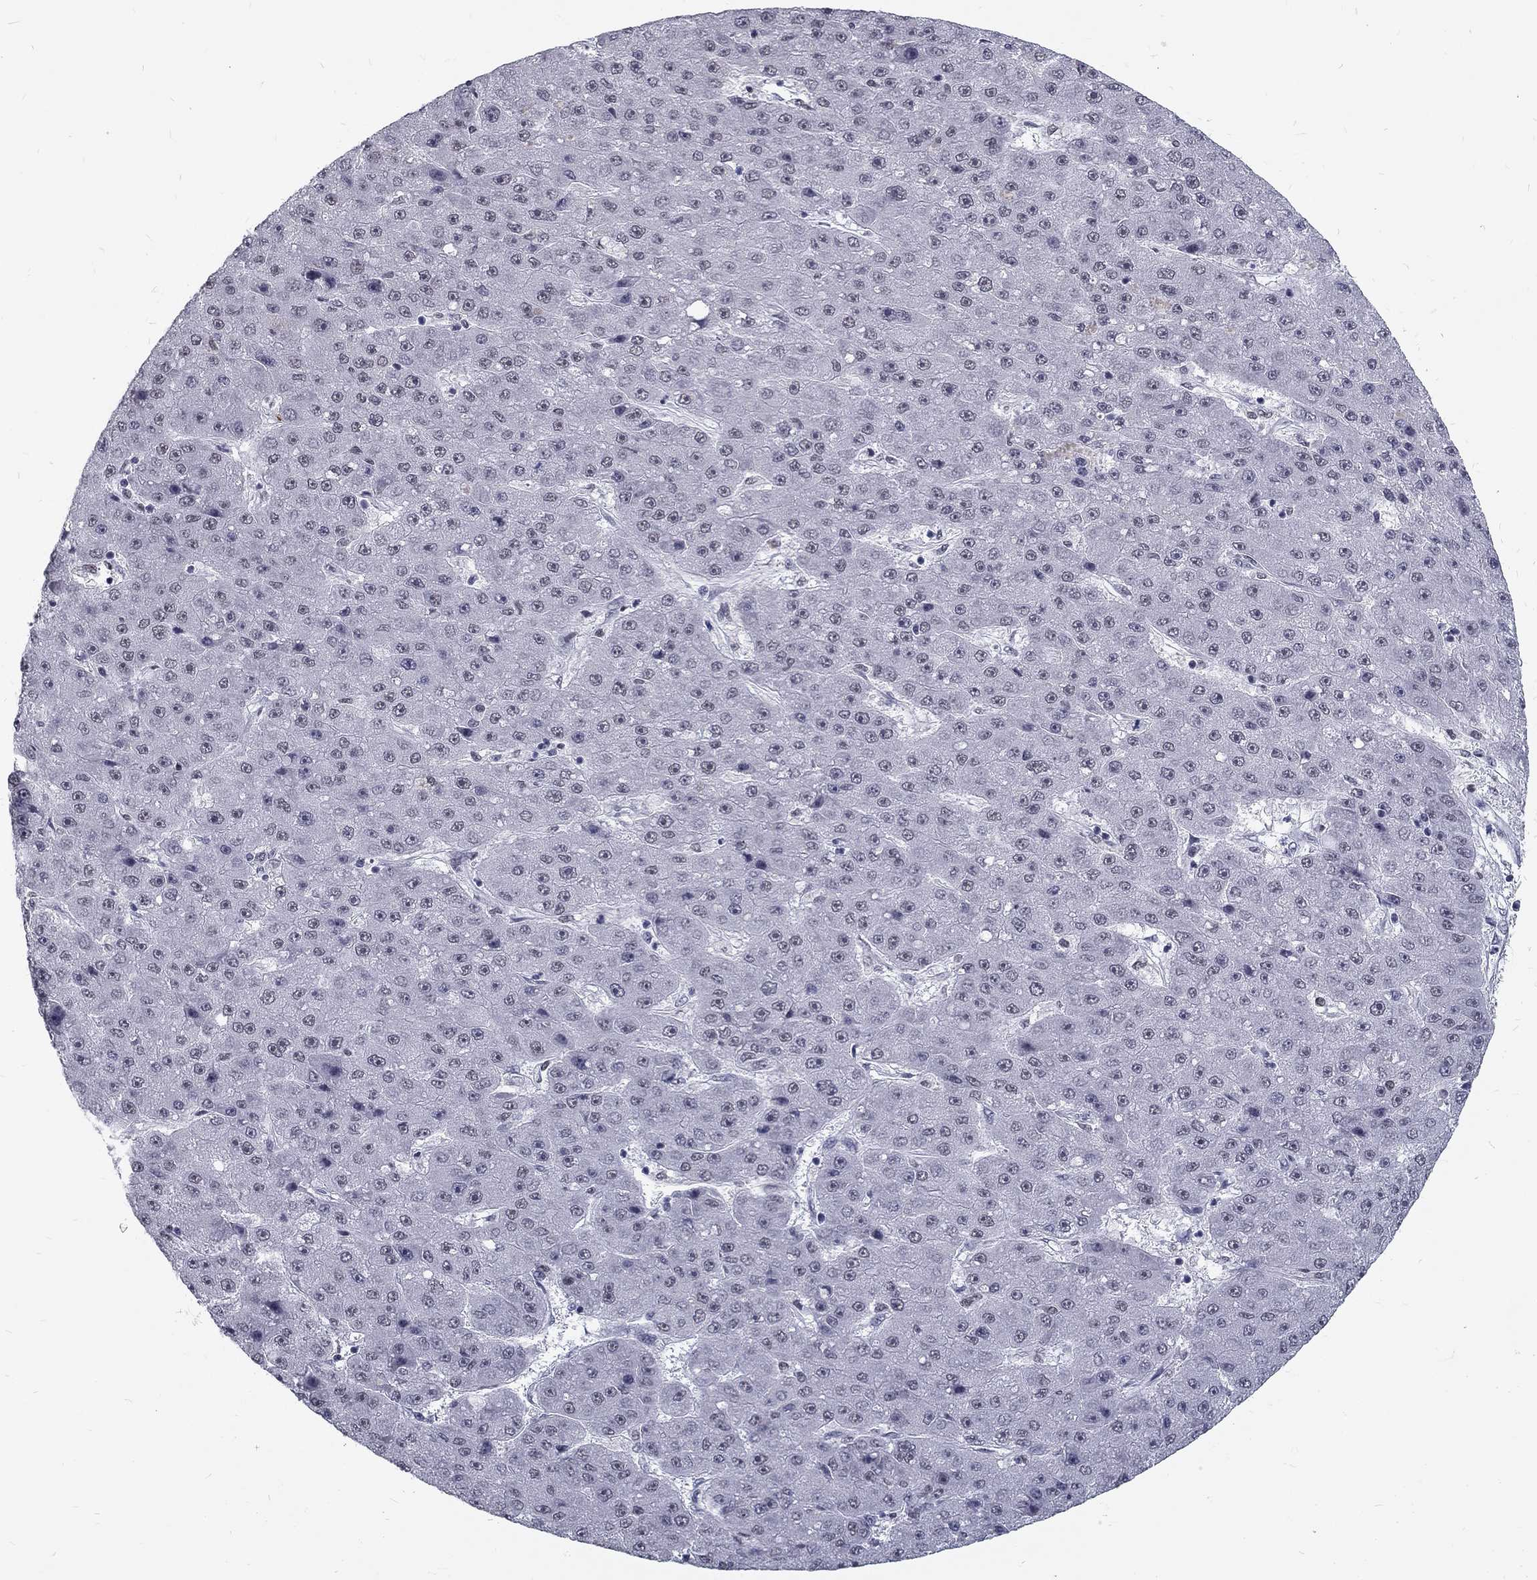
{"staining": {"intensity": "negative", "quantity": "none", "location": "none"}, "tissue": "liver cancer", "cell_type": "Tumor cells", "image_type": "cancer", "snomed": [{"axis": "morphology", "description": "Carcinoma, Hepatocellular, NOS"}, {"axis": "topography", "description": "Liver"}], "caption": "A micrograph of human hepatocellular carcinoma (liver) is negative for staining in tumor cells.", "gene": "SNORC", "patient": {"sex": "male", "age": 67}}